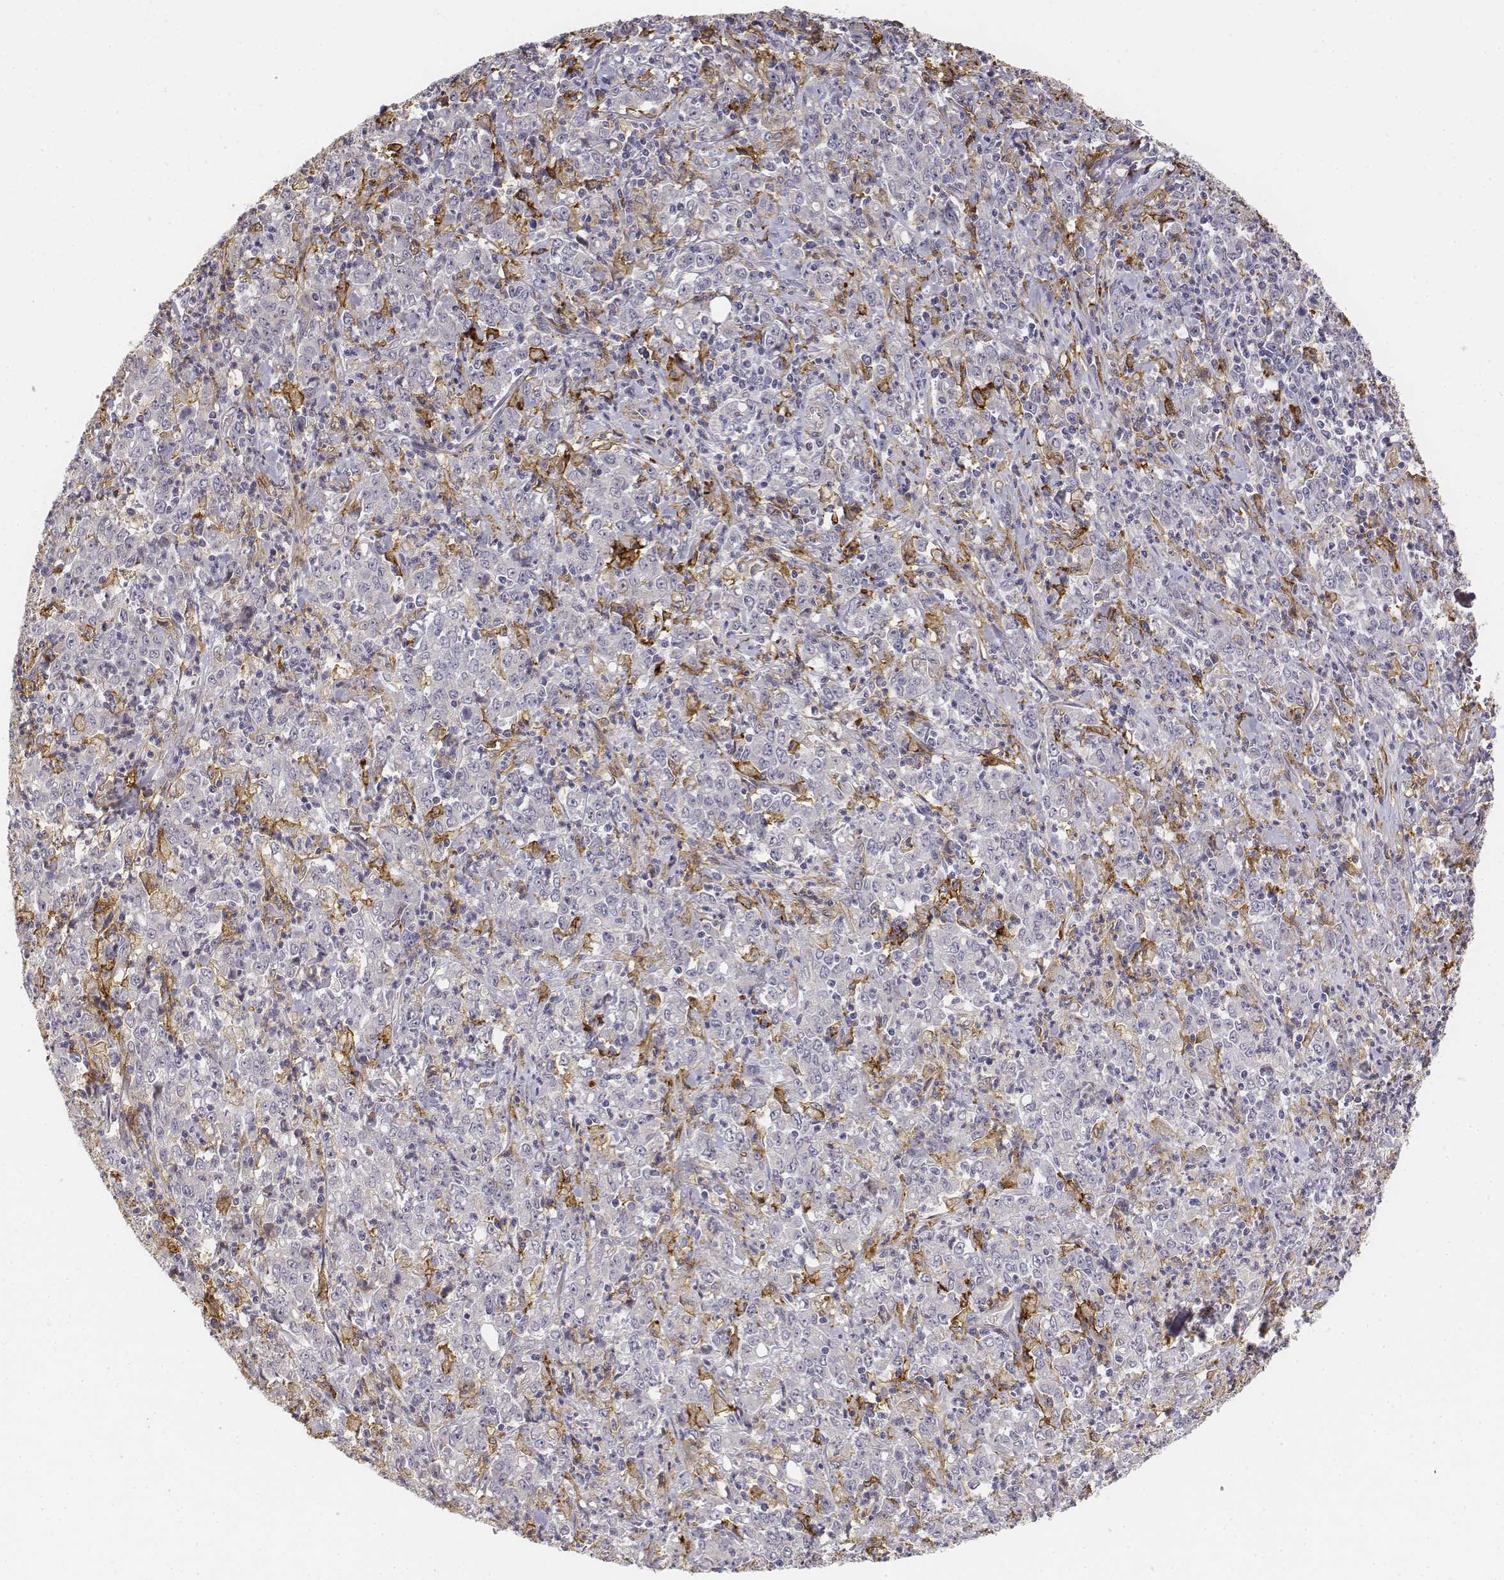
{"staining": {"intensity": "negative", "quantity": "none", "location": "none"}, "tissue": "stomach cancer", "cell_type": "Tumor cells", "image_type": "cancer", "snomed": [{"axis": "morphology", "description": "Adenocarcinoma, NOS"}, {"axis": "topography", "description": "Stomach, lower"}], "caption": "An immunohistochemistry (IHC) photomicrograph of stomach cancer is shown. There is no staining in tumor cells of stomach cancer.", "gene": "CD14", "patient": {"sex": "female", "age": 71}}